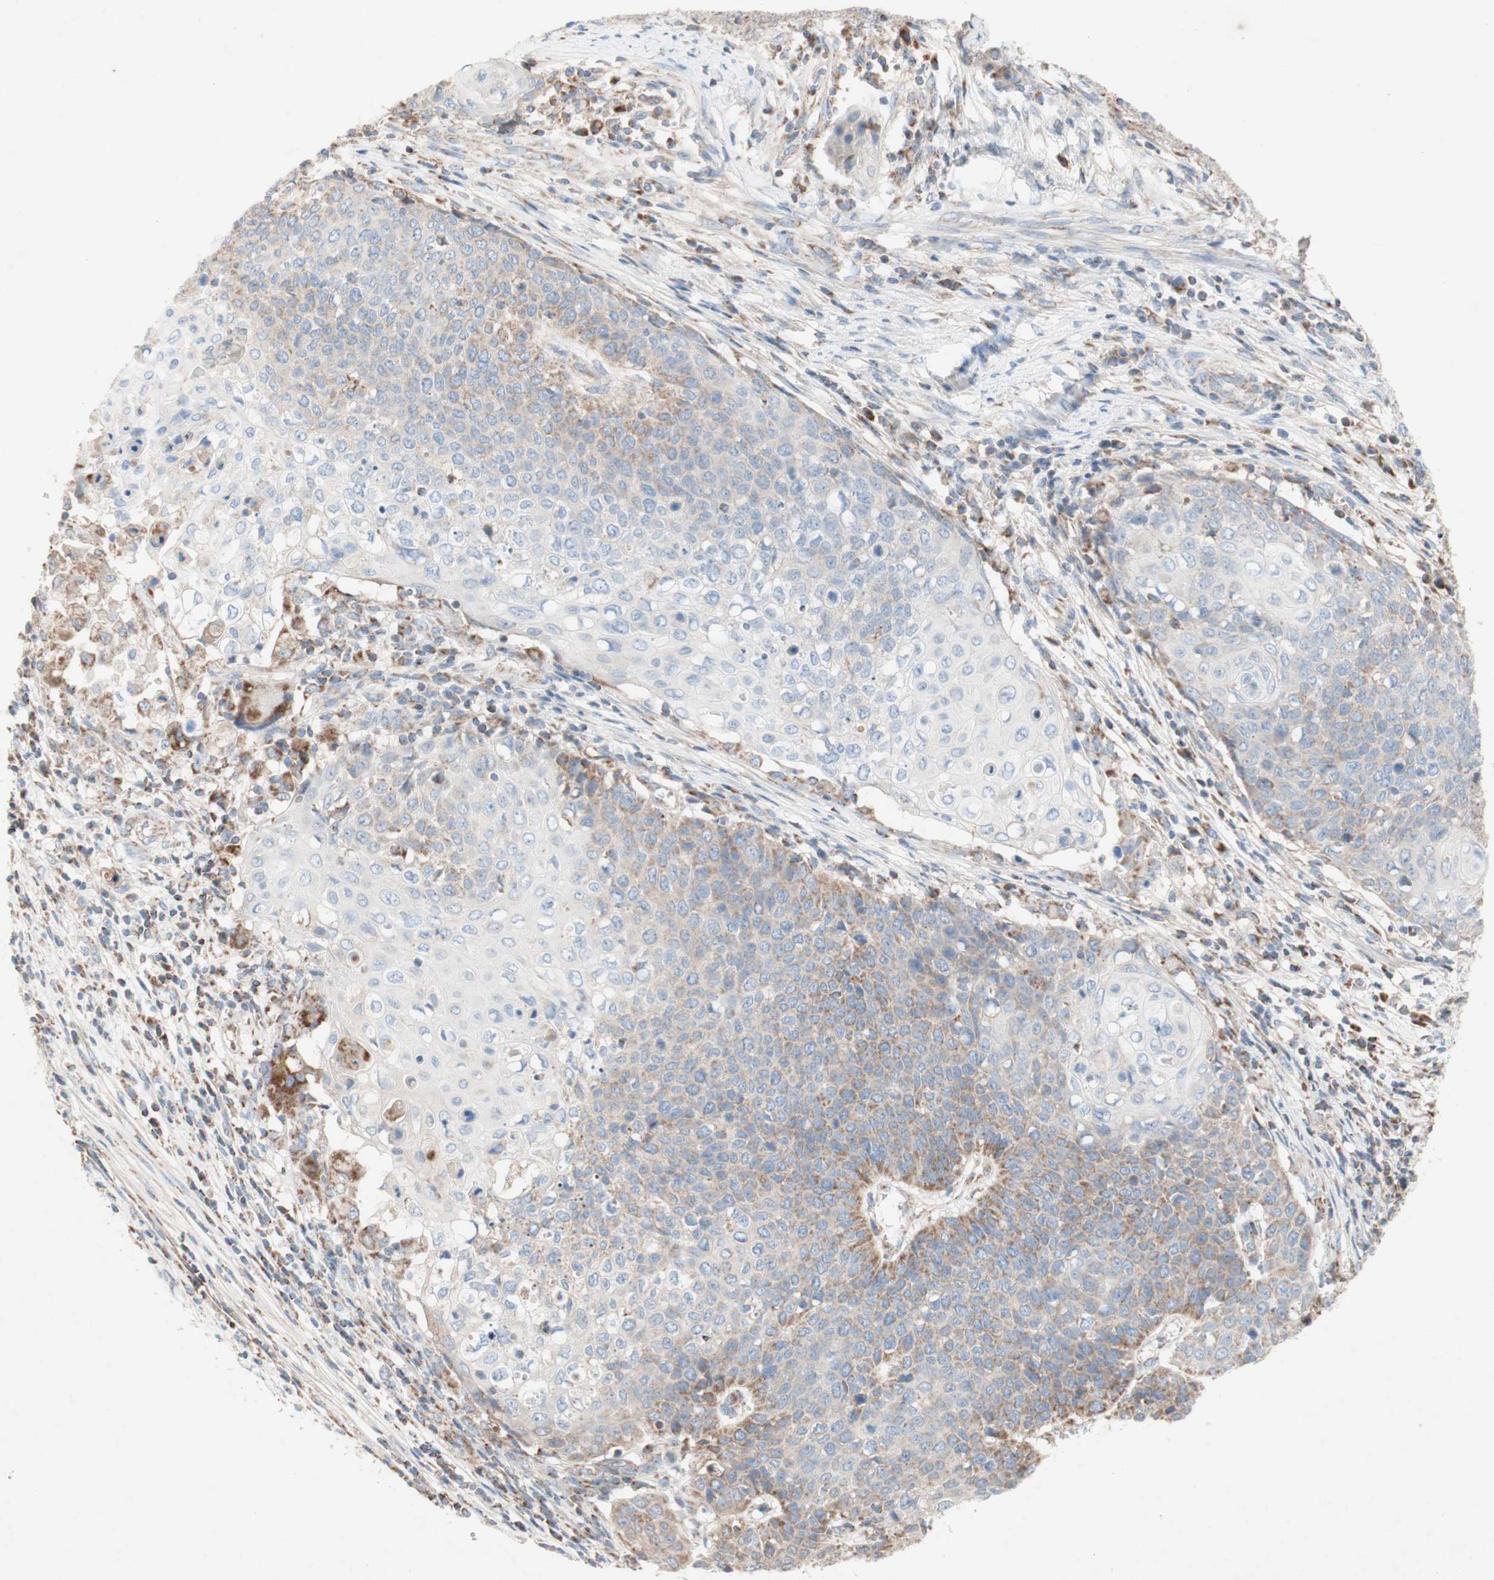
{"staining": {"intensity": "moderate", "quantity": "25%-75%", "location": "cytoplasmic/membranous"}, "tissue": "cervical cancer", "cell_type": "Tumor cells", "image_type": "cancer", "snomed": [{"axis": "morphology", "description": "Squamous cell carcinoma, NOS"}, {"axis": "topography", "description": "Cervix"}], "caption": "Immunohistochemical staining of cervical squamous cell carcinoma demonstrates moderate cytoplasmic/membranous protein positivity in approximately 25%-75% of tumor cells.", "gene": "SDHB", "patient": {"sex": "female", "age": 39}}